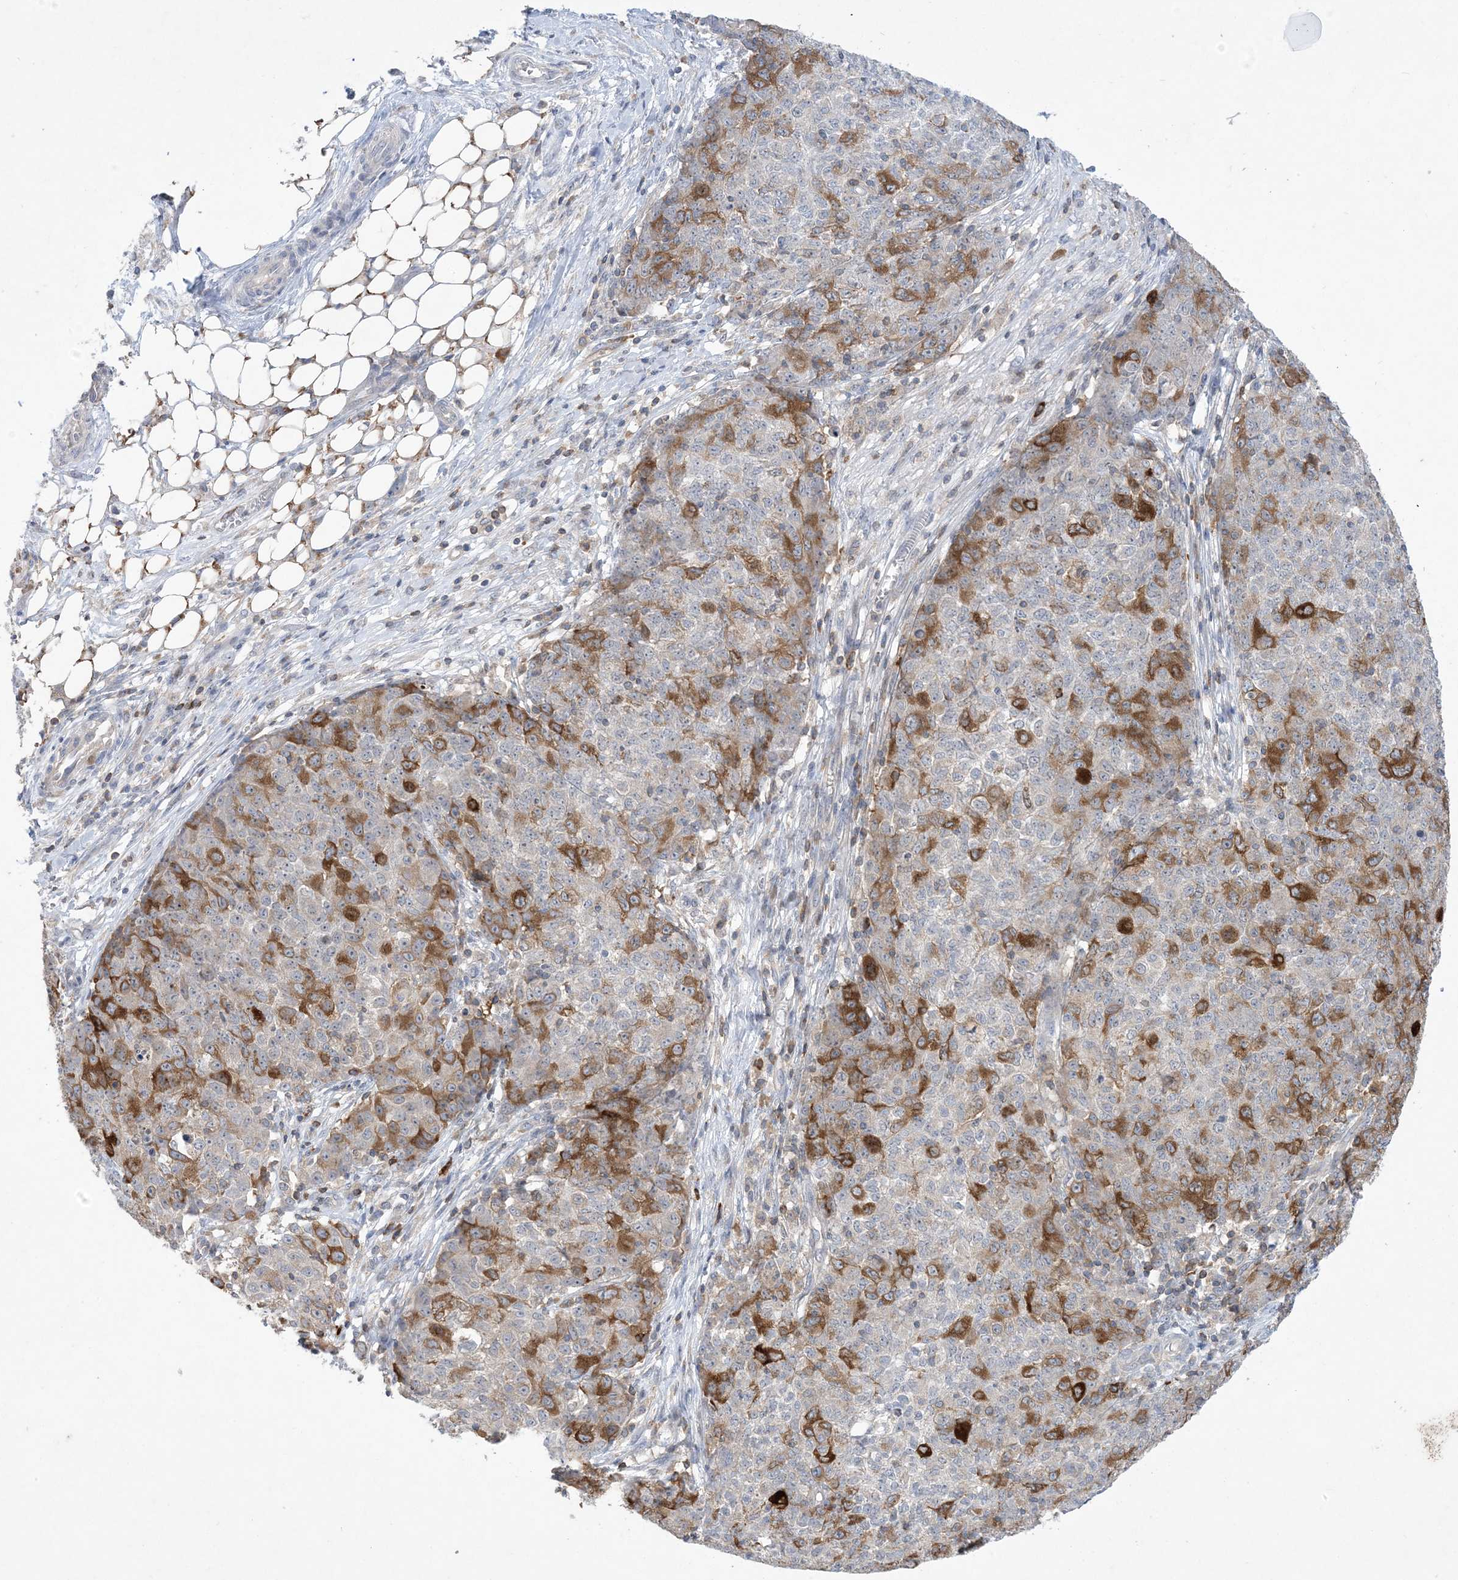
{"staining": {"intensity": "moderate", "quantity": "25%-75%", "location": "cytoplasmic/membranous"}, "tissue": "ovarian cancer", "cell_type": "Tumor cells", "image_type": "cancer", "snomed": [{"axis": "morphology", "description": "Carcinoma, endometroid"}, {"axis": "topography", "description": "Ovary"}], "caption": "Protein positivity by IHC reveals moderate cytoplasmic/membranous expression in about 25%-75% of tumor cells in ovarian endometroid carcinoma.", "gene": "AOC1", "patient": {"sex": "female", "age": 42}}